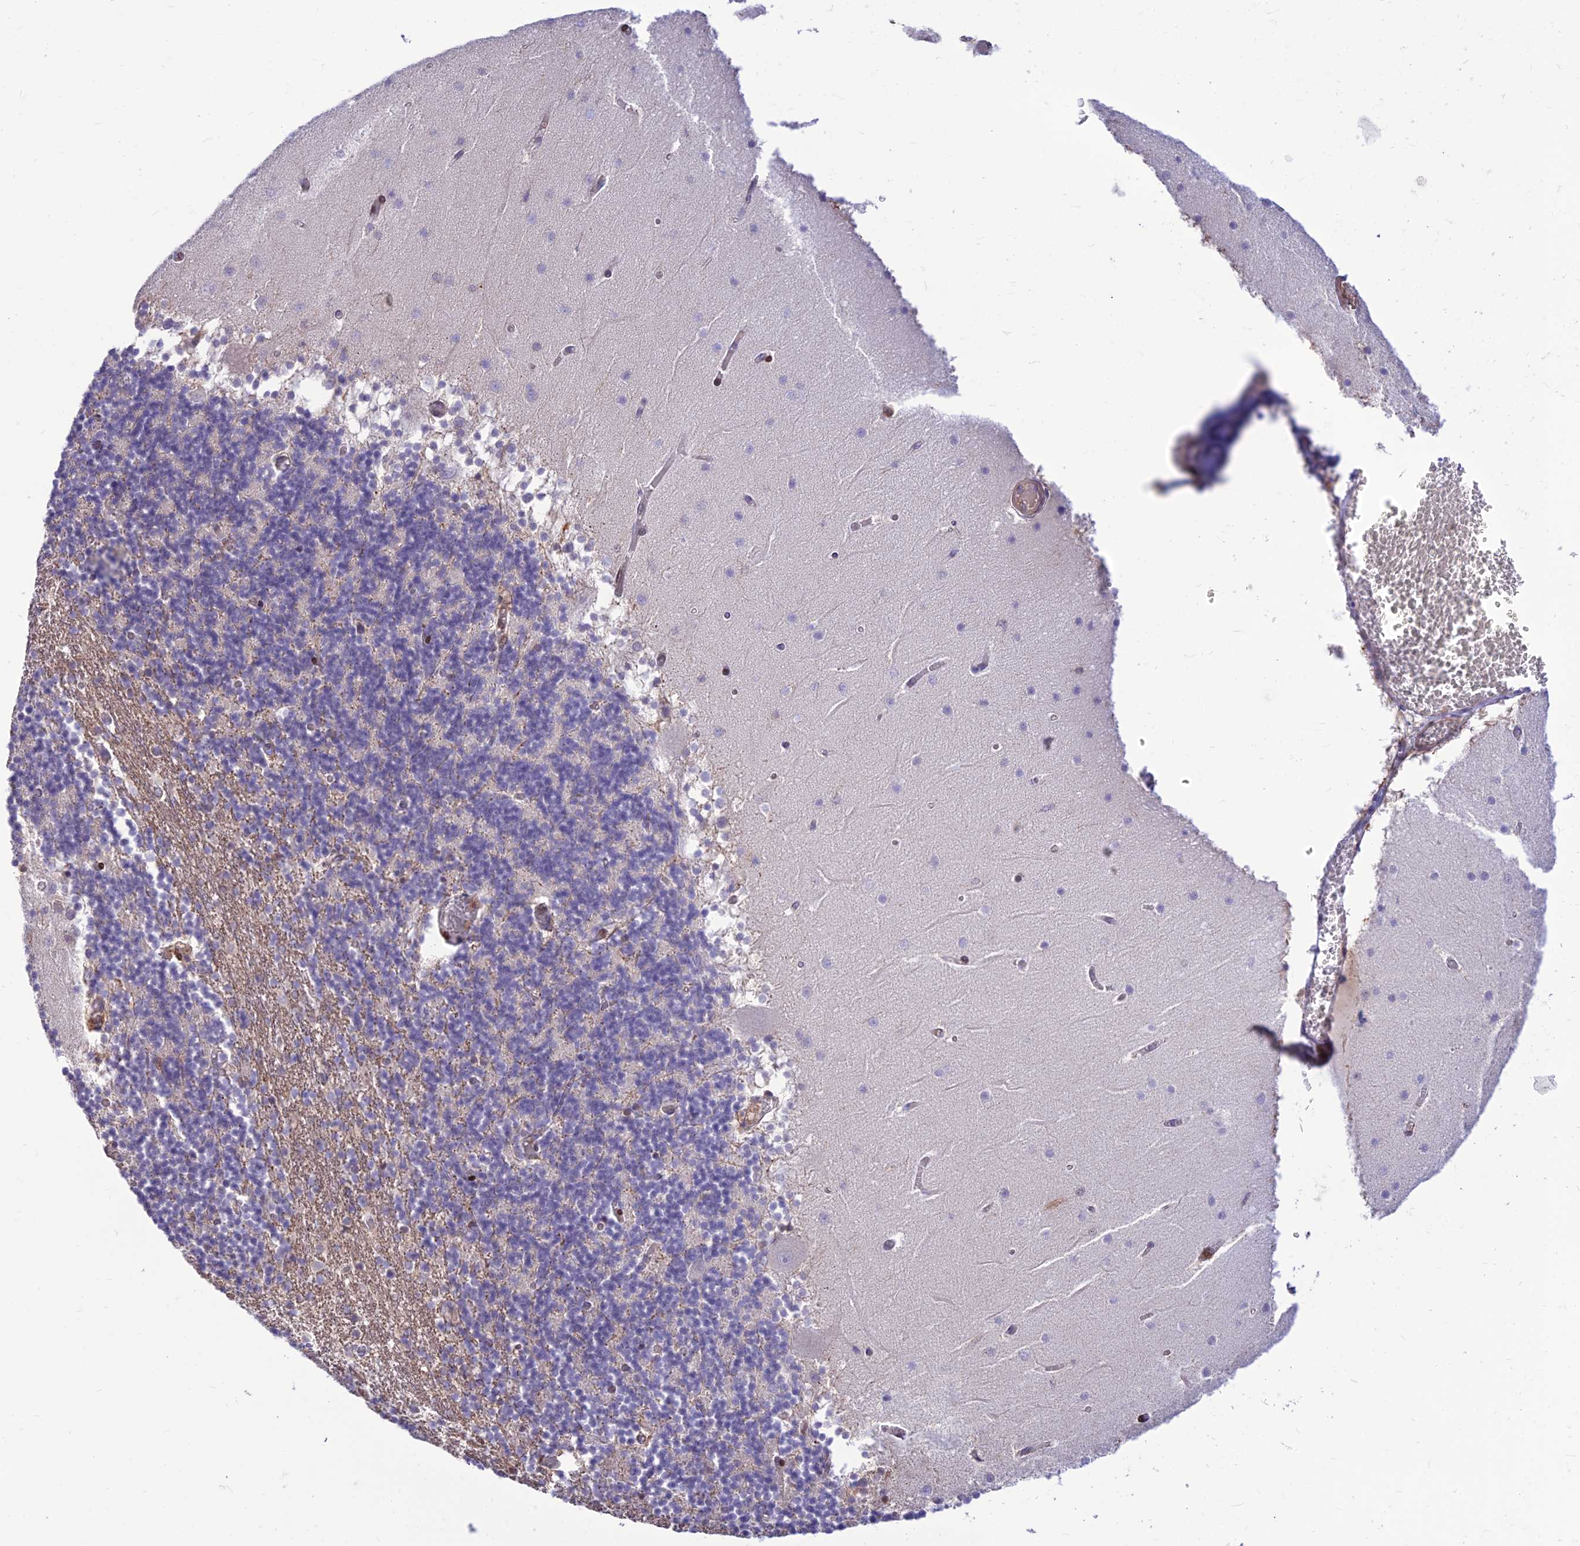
{"staining": {"intensity": "moderate", "quantity": "<25%", "location": "cytoplasmic/membranous"}, "tissue": "cerebellum", "cell_type": "Cells in granular layer", "image_type": "normal", "snomed": [{"axis": "morphology", "description": "Normal tissue, NOS"}, {"axis": "topography", "description": "Cerebellum"}], "caption": "An immunohistochemistry micrograph of unremarkable tissue is shown. Protein staining in brown shows moderate cytoplasmic/membranous positivity in cerebellum within cells in granular layer.", "gene": "FAM186B", "patient": {"sex": "female", "age": 28}}